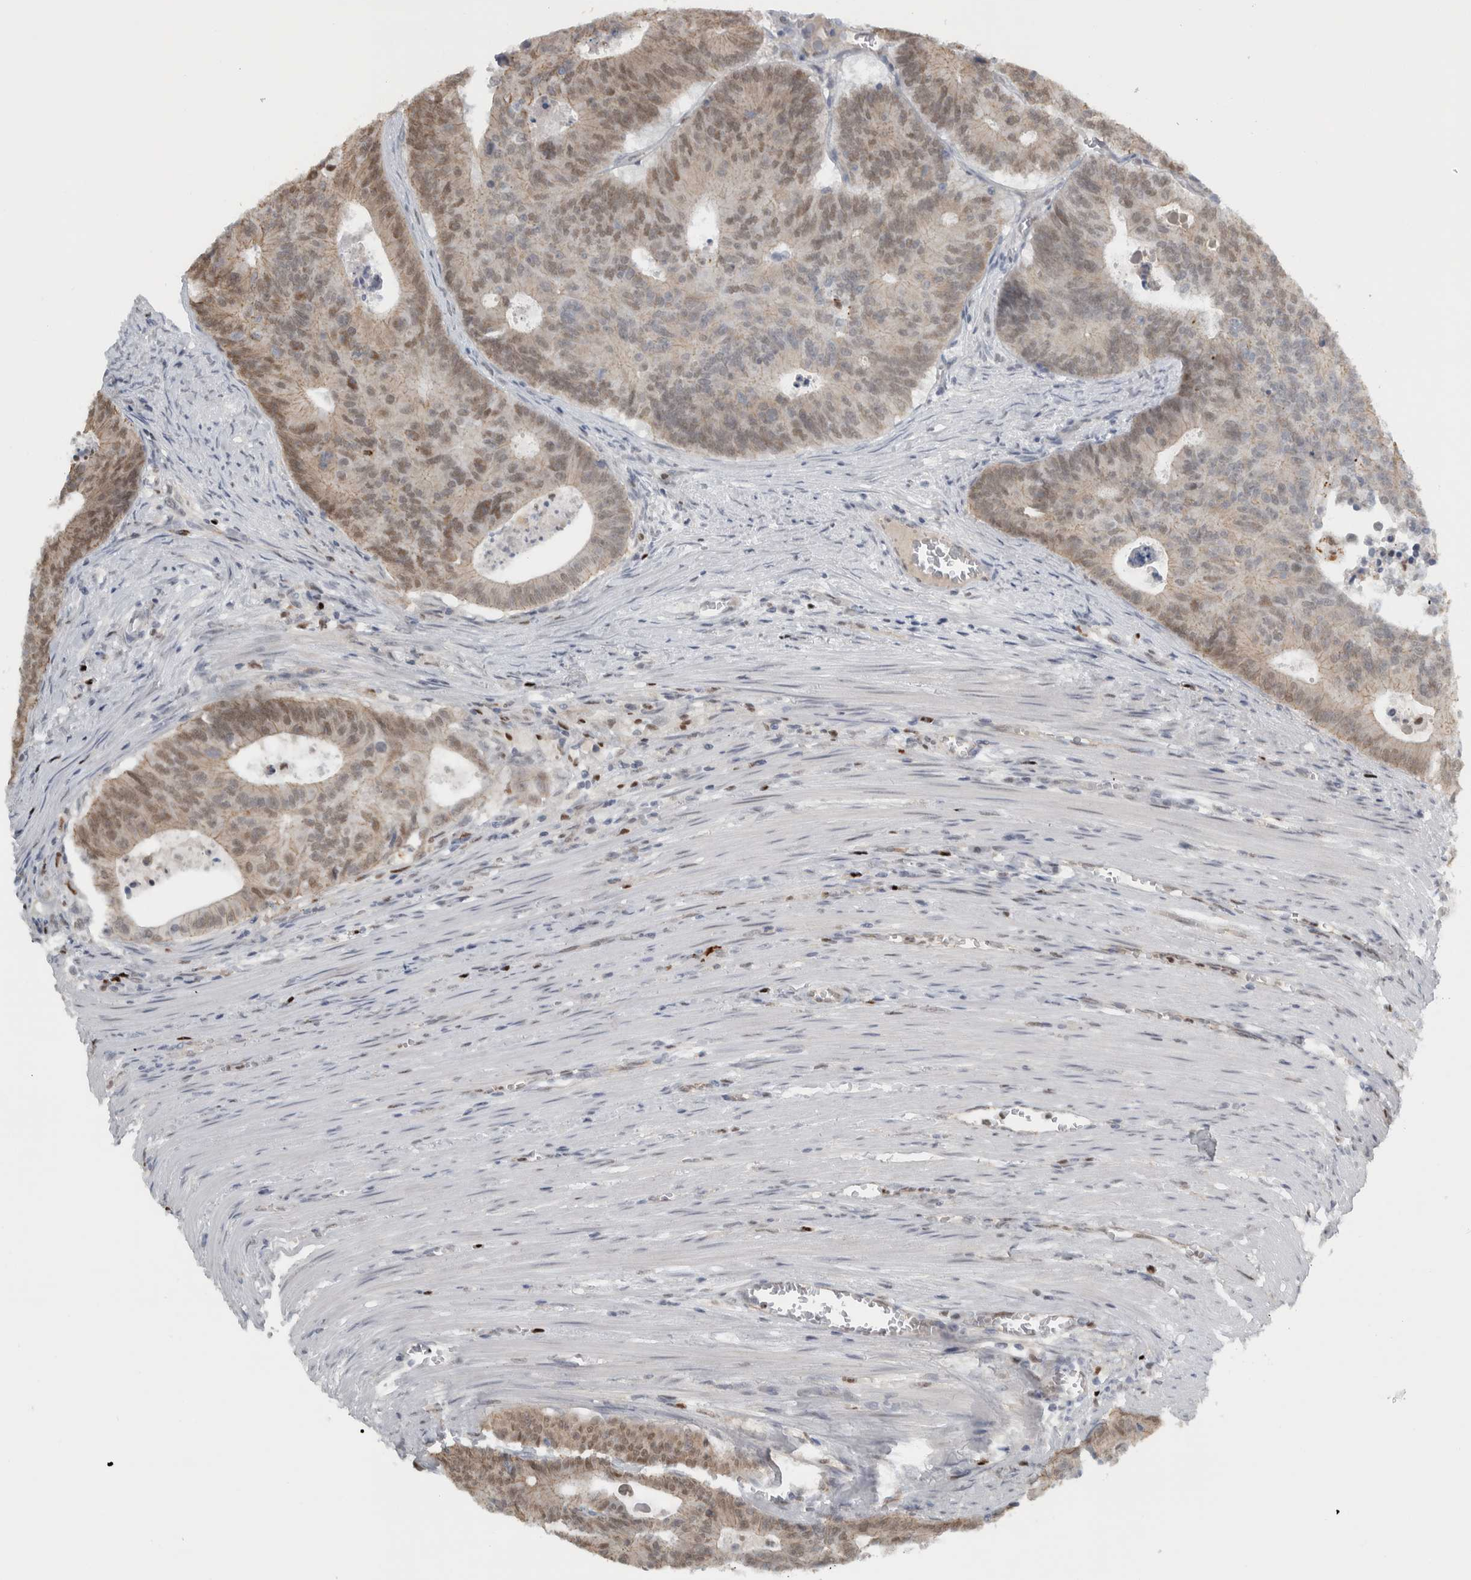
{"staining": {"intensity": "weak", "quantity": ">75%", "location": "cytoplasmic/membranous,nuclear"}, "tissue": "colorectal cancer", "cell_type": "Tumor cells", "image_type": "cancer", "snomed": [{"axis": "morphology", "description": "Adenocarcinoma, NOS"}, {"axis": "topography", "description": "Colon"}], "caption": "A brown stain highlights weak cytoplasmic/membranous and nuclear staining of a protein in colorectal adenocarcinoma tumor cells. The staining was performed using DAB (3,3'-diaminobenzidine), with brown indicating positive protein expression. Nuclei are stained blue with hematoxylin.", "gene": "ADPRM", "patient": {"sex": "male", "age": 87}}